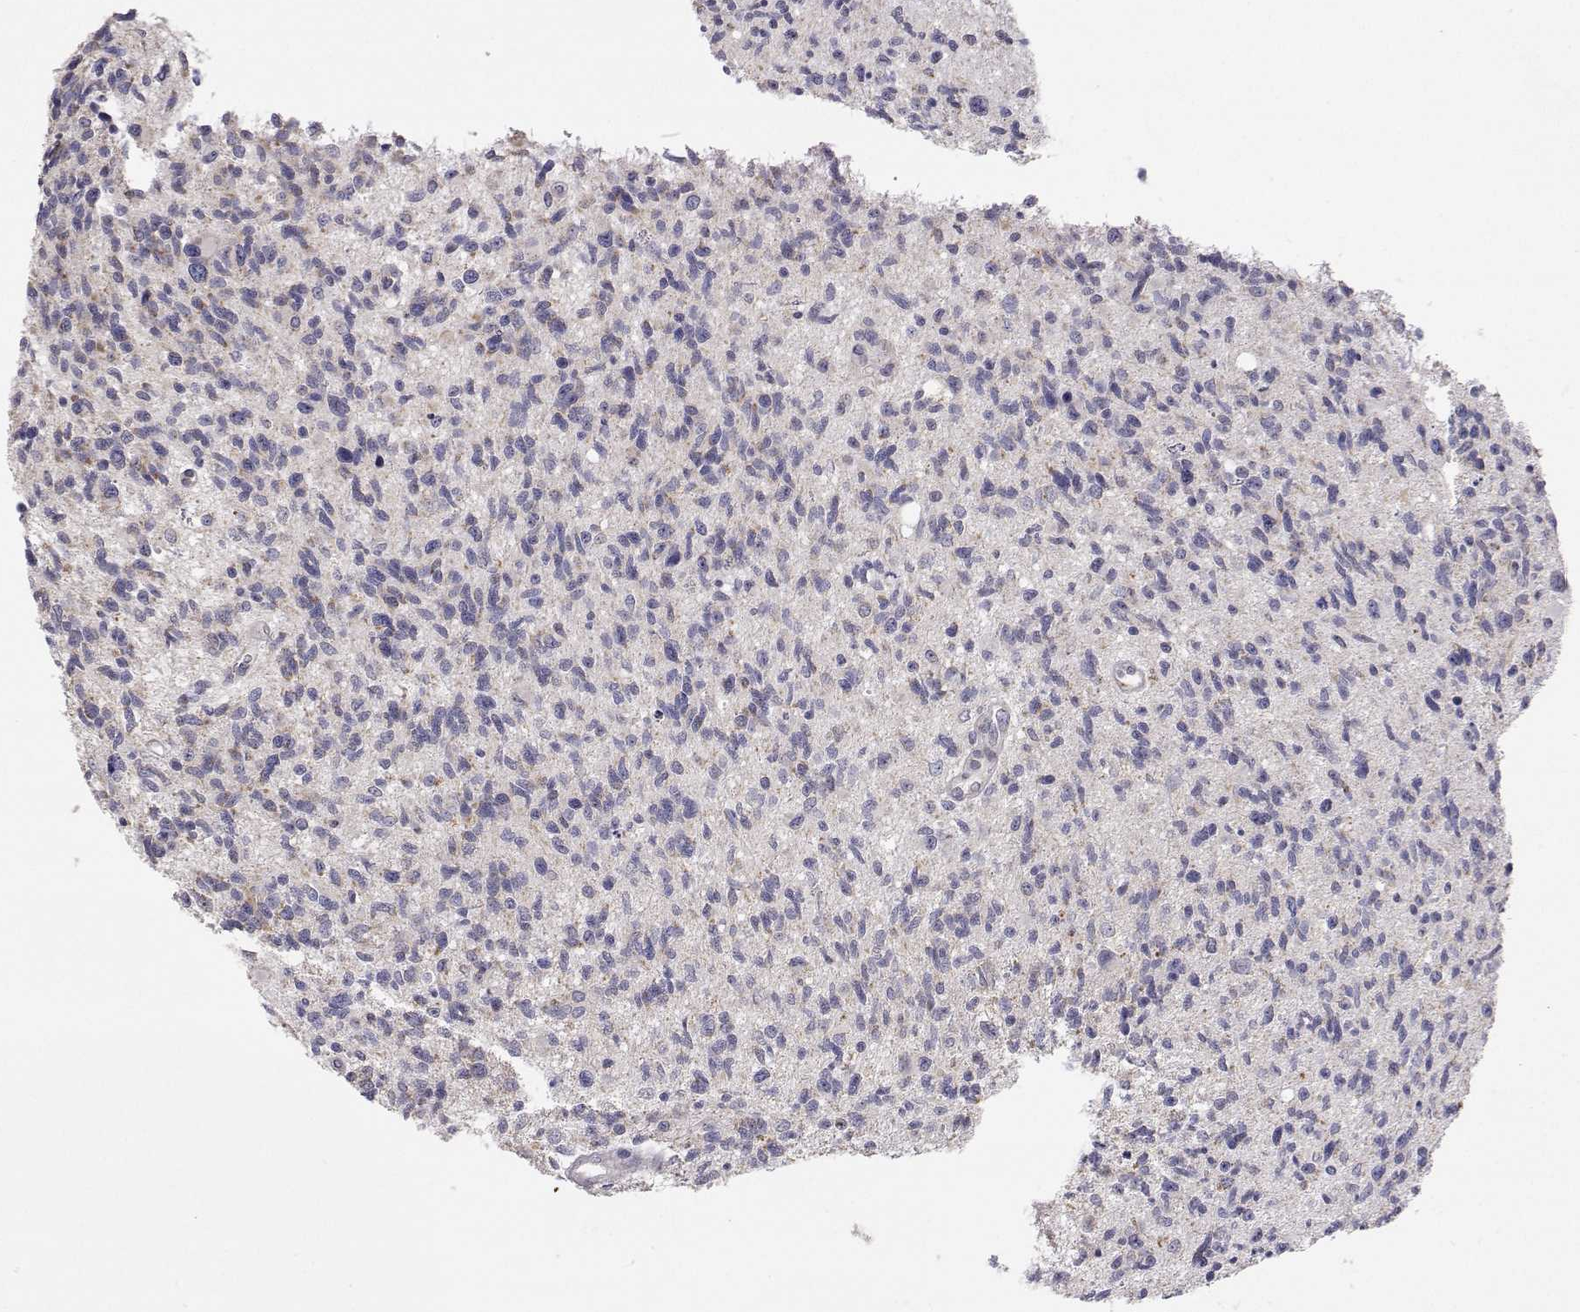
{"staining": {"intensity": "negative", "quantity": "none", "location": "none"}, "tissue": "glioma", "cell_type": "Tumor cells", "image_type": "cancer", "snomed": [{"axis": "morphology", "description": "Glioma, malignant, High grade"}, {"axis": "topography", "description": "Brain"}], "caption": "DAB immunohistochemical staining of glioma reveals no significant staining in tumor cells.", "gene": "MRPL3", "patient": {"sex": "male", "age": 29}}